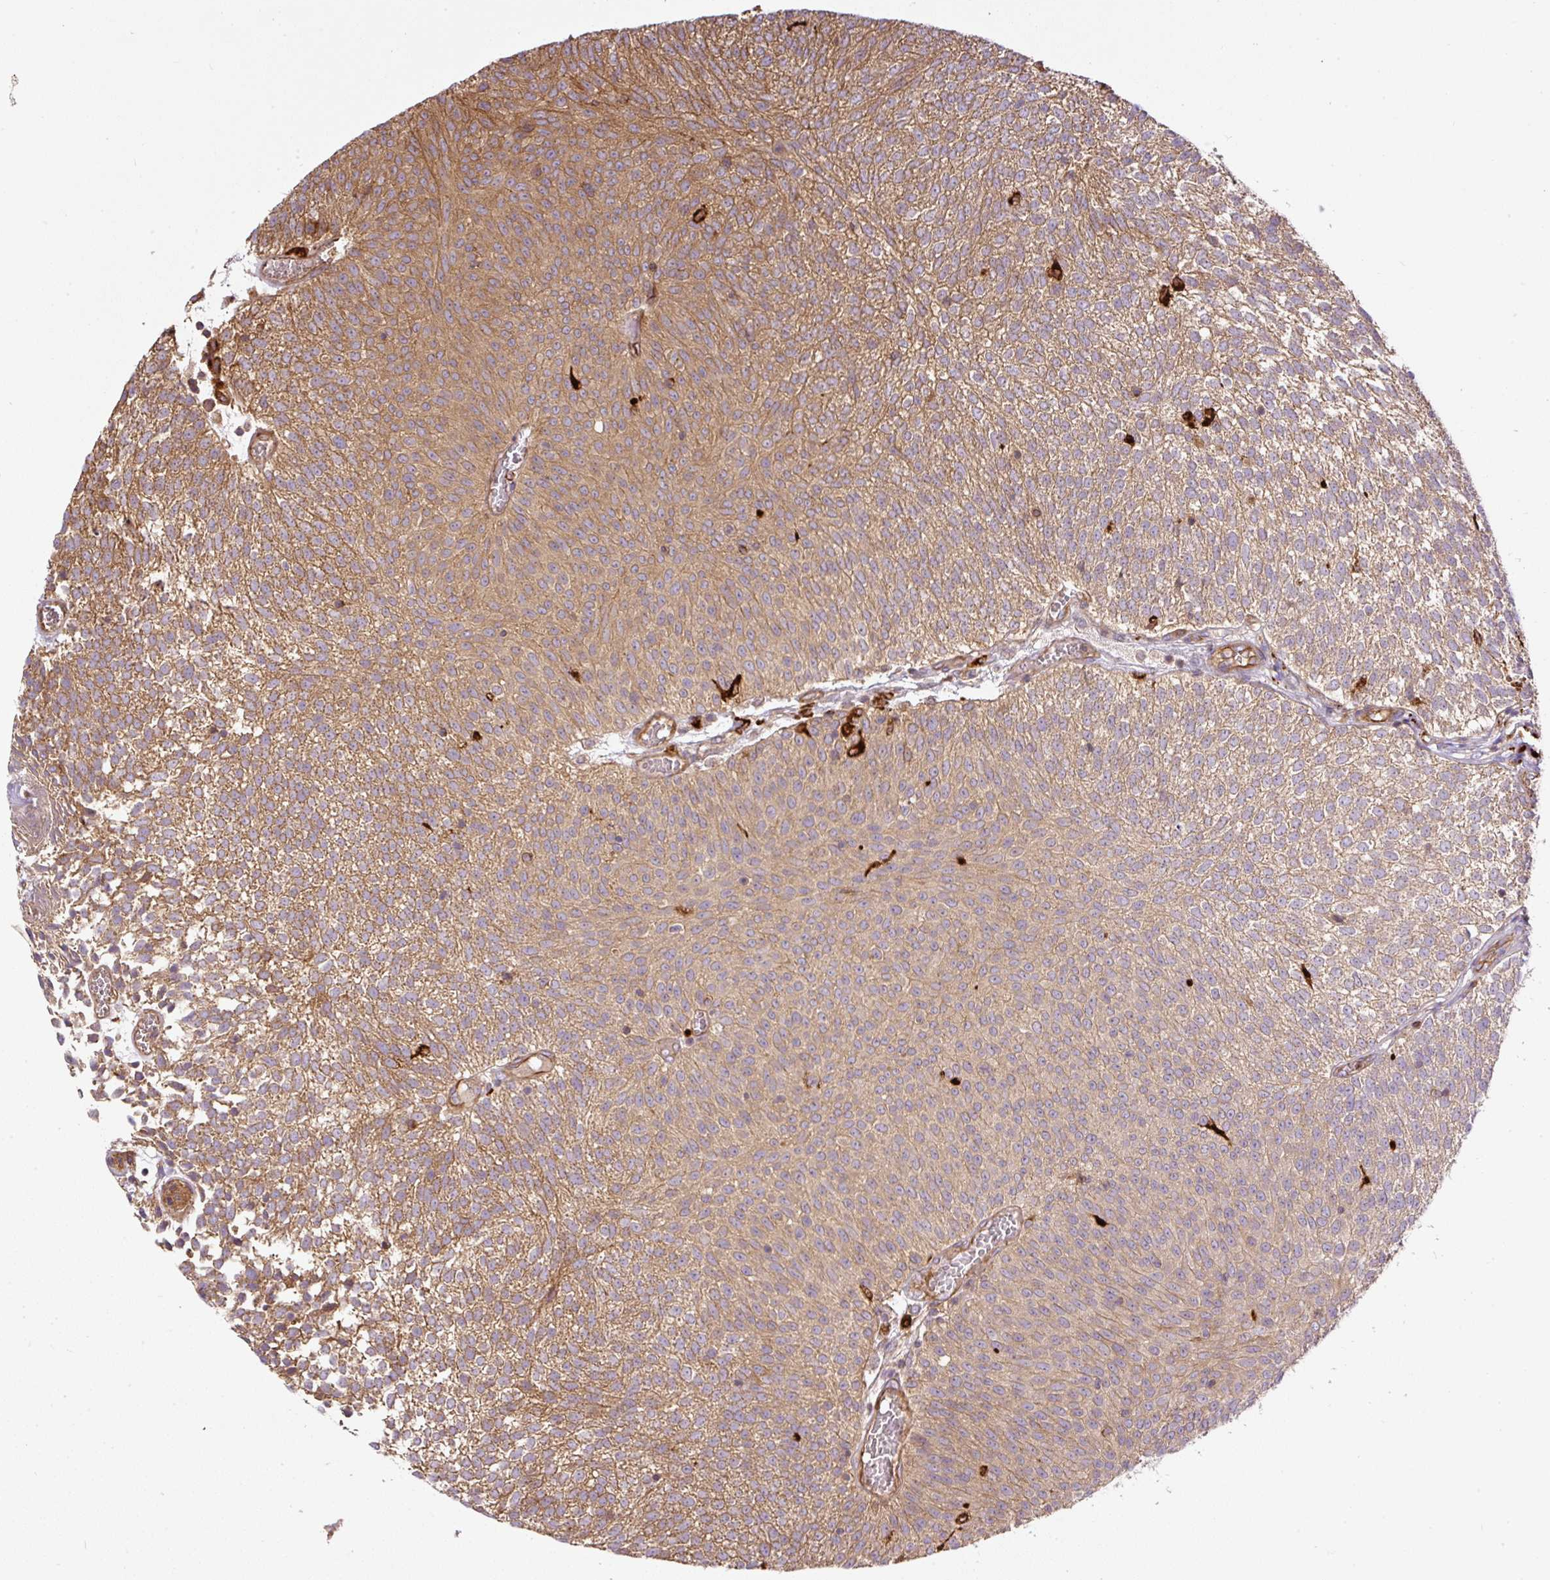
{"staining": {"intensity": "moderate", "quantity": ">75%", "location": "cytoplasmic/membranous"}, "tissue": "urothelial cancer", "cell_type": "Tumor cells", "image_type": "cancer", "snomed": [{"axis": "morphology", "description": "Urothelial carcinoma, Low grade"}, {"axis": "topography", "description": "Urinary bladder"}], "caption": "Approximately >75% of tumor cells in urothelial carcinoma (low-grade) display moderate cytoplasmic/membranous protein positivity as visualized by brown immunohistochemical staining.", "gene": "B3GALT5", "patient": {"sex": "female", "age": 79}}